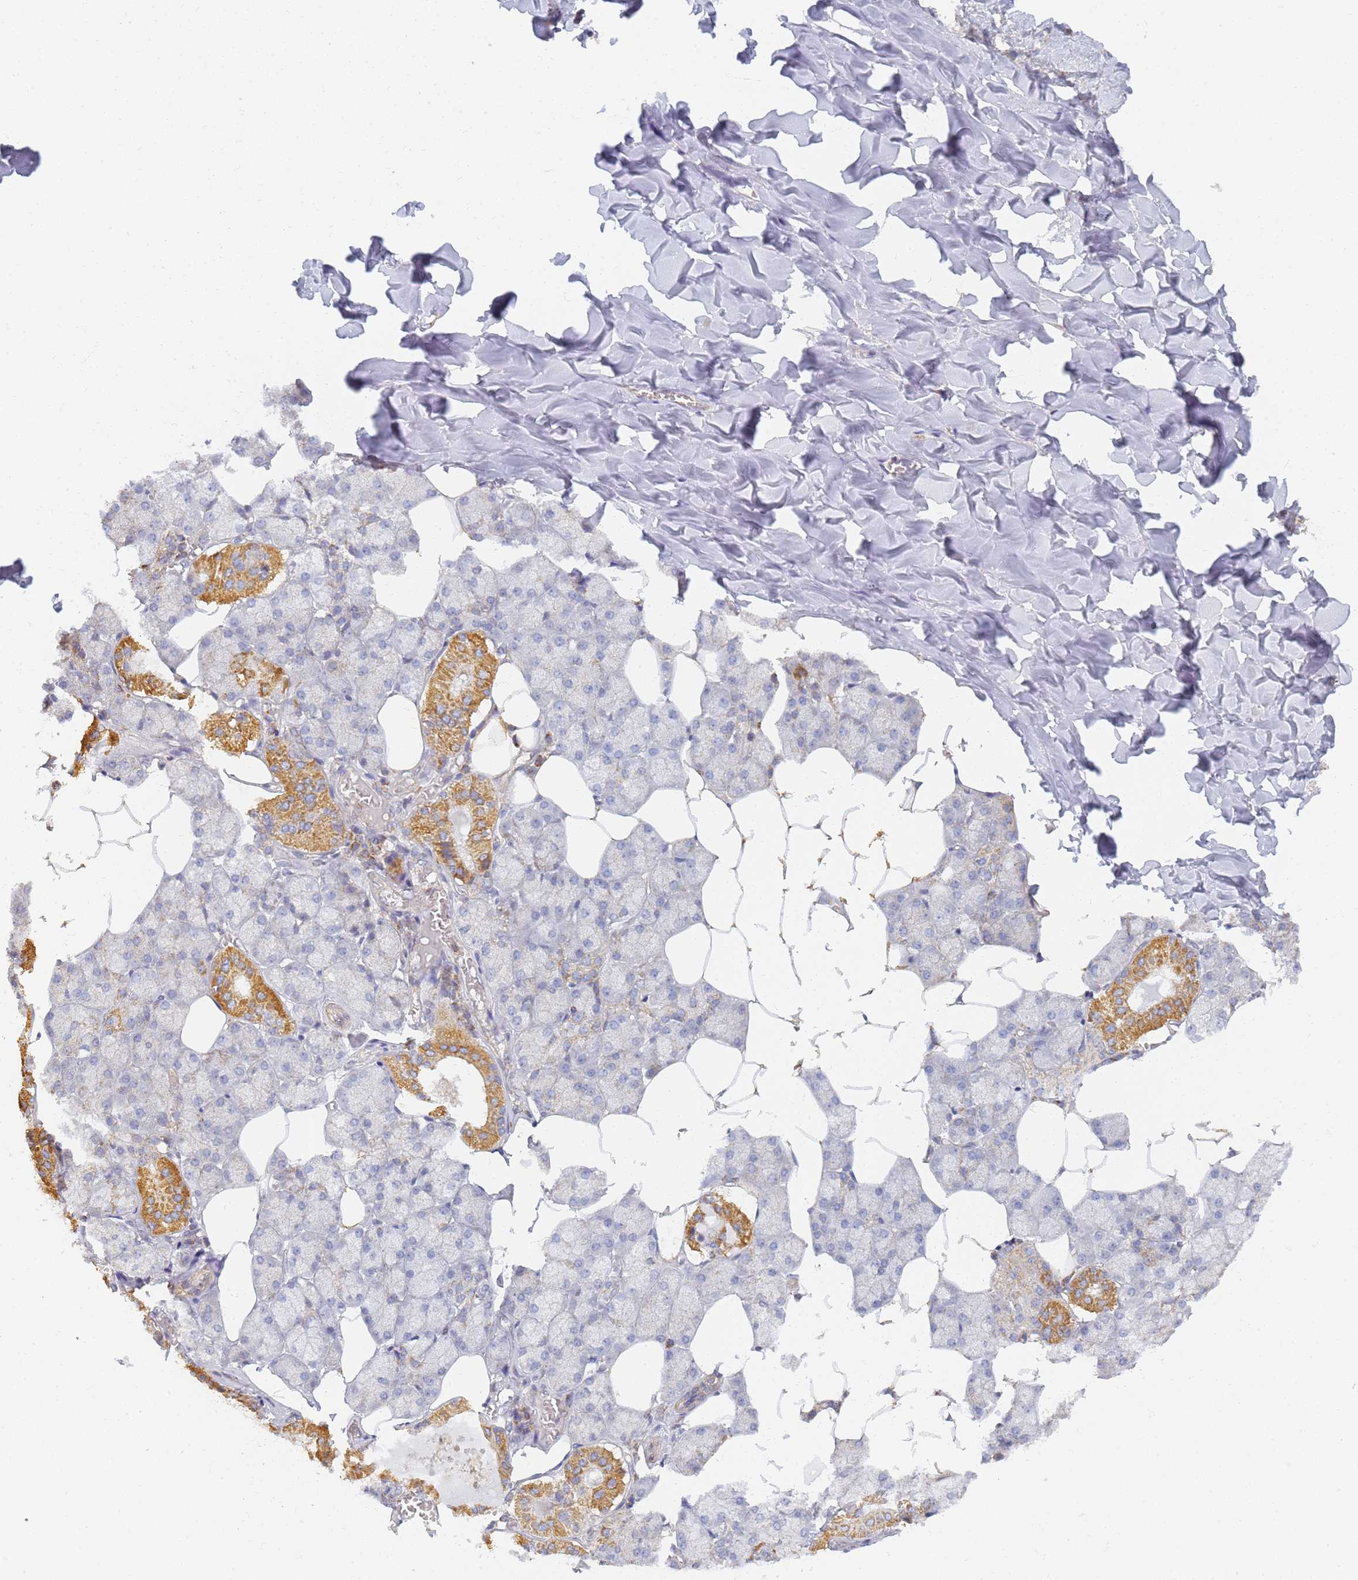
{"staining": {"intensity": "moderate", "quantity": "<25%", "location": "cytoplasmic/membranous"}, "tissue": "salivary gland", "cell_type": "Glandular cells", "image_type": "normal", "snomed": [{"axis": "morphology", "description": "Normal tissue, NOS"}, {"axis": "topography", "description": "Salivary gland"}], "caption": "Human salivary gland stained for a protein (brown) displays moderate cytoplasmic/membranous positive staining in approximately <25% of glandular cells.", "gene": "UTP23", "patient": {"sex": "male", "age": 62}}